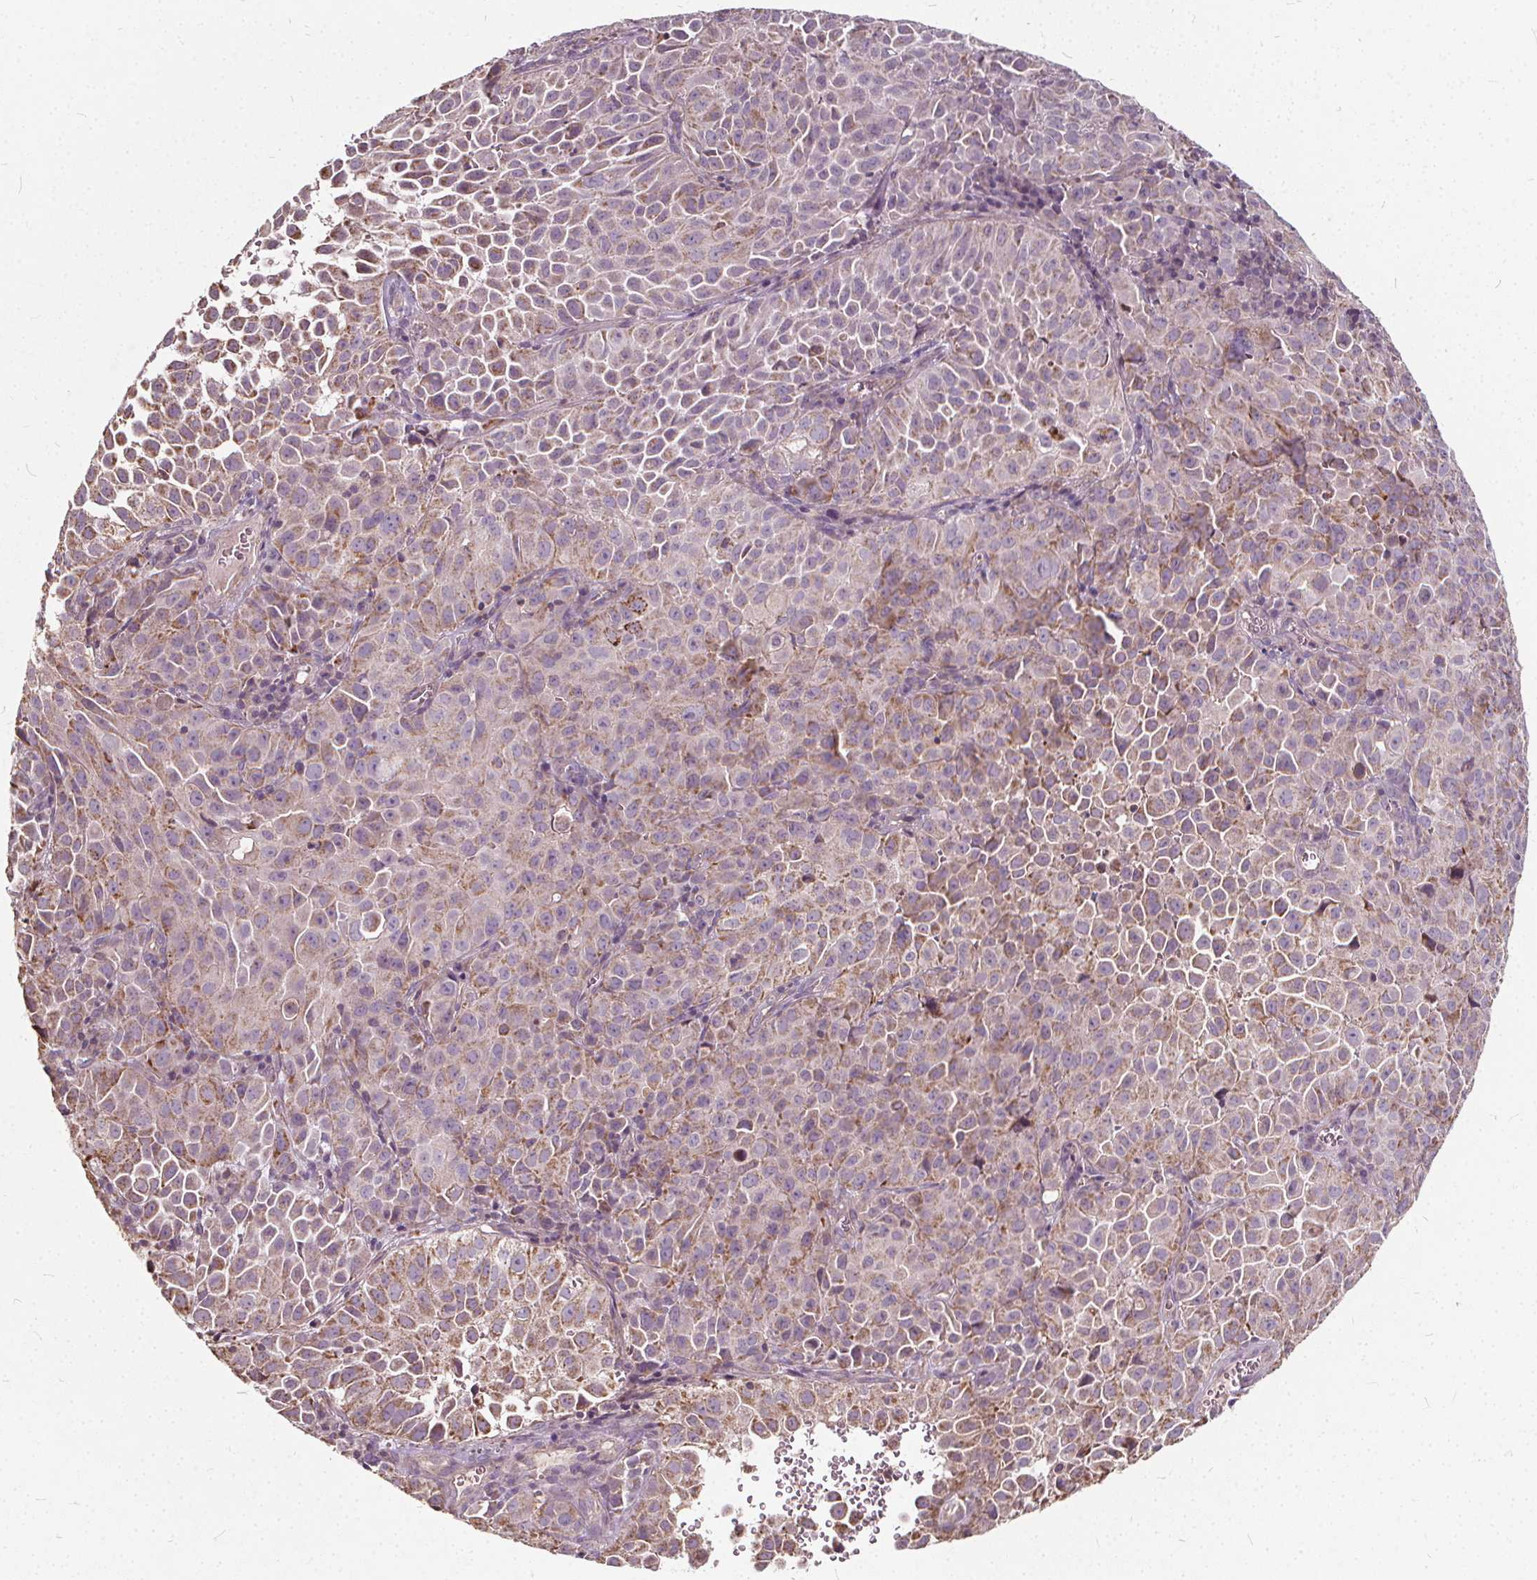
{"staining": {"intensity": "moderate", "quantity": "25%-75%", "location": "cytoplasmic/membranous"}, "tissue": "cervical cancer", "cell_type": "Tumor cells", "image_type": "cancer", "snomed": [{"axis": "morphology", "description": "Squamous cell carcinoma, NOS"}, {"axis": "topography", "description": "Cervix"}], "caption": "DAB immunohistochemical staining of cervical squamous cell carcinoma exhibits moderate cytoplasmic/membranous protein positivity in approximately 25%-75% of tumor cells.", "gene": "ORAI2", "patient": {"sex": "female", "age": 55}}